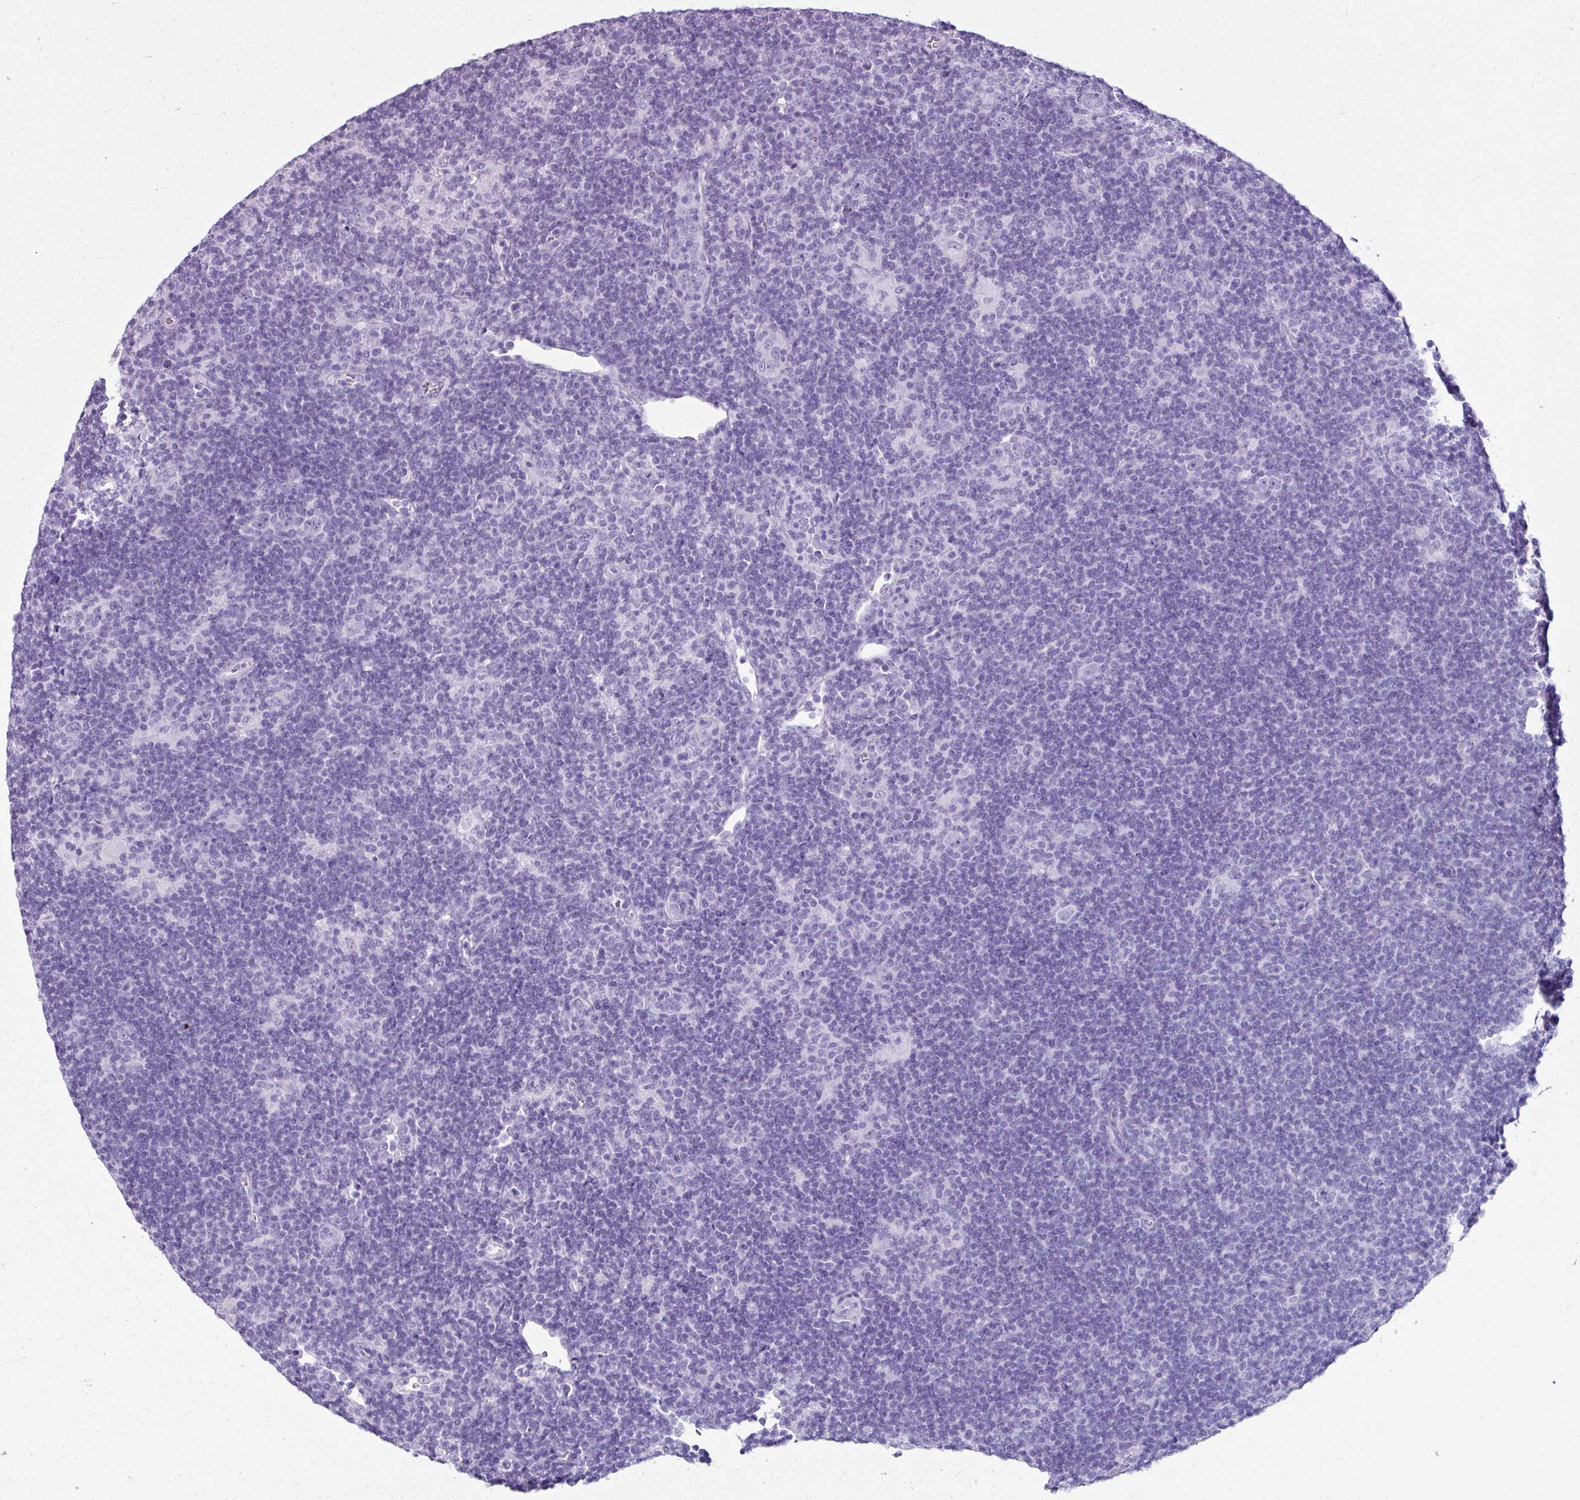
{"staining": {"intensity": "negative", "quantity": "none", "location": "none"}, "tissue": "lymphoma", "cell_type": "Tumor cells", "image_type": "cancer", "snomed": [{"axis": "morphology", "description": "Hodgkin's disease, NOS"}, {"axis": "topography", "description": "Lymph node"}], "caption": "Tumor cells are negative for brown protein staining in Hodgkin's disease. The staining is performed using DAB (3,3'-diaminobenzidine) brown chromogen with nuclei counter-stained in using hematoxylin.", "gene": "SCT", "patient": {"sex": "female", "age": 57}}